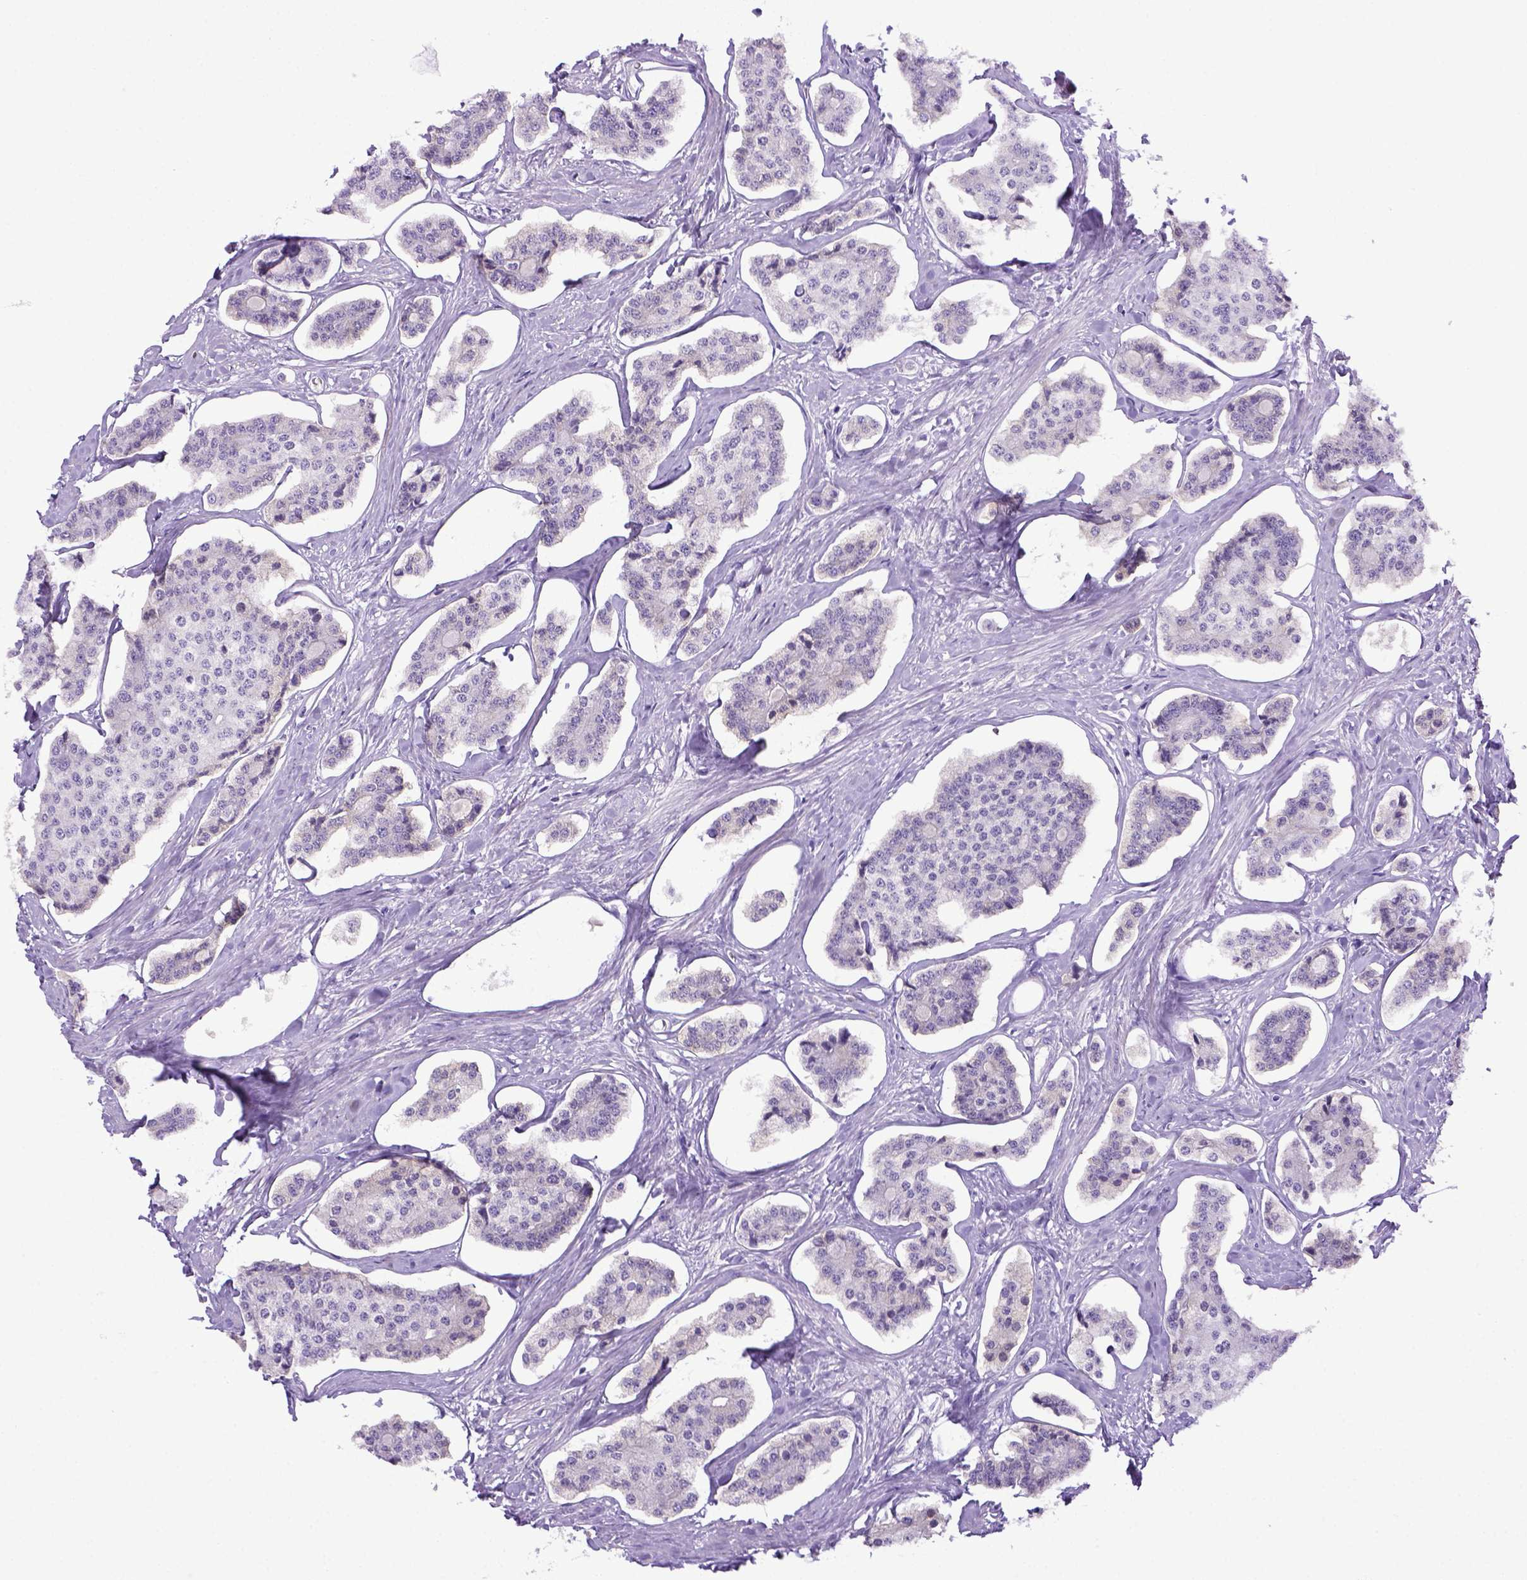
{"staining": {"intensity": "negative", "quantity": "none", "location": "none"}, "tissue": "carcinoid", "cell_type": "Tumor cells", "image_type": "cancer", "snomed": [{"axis": "morphology", "description": "Carcinoid, malignant, NOS"}, {"axis": "topography", "description": "Small intestine"}], "caption": "Immunohistochemistry photomicrograph of neoplastic tissue: malignant carcinoid stained with DAB reveals no significant protein staining in tumor cells.", "gene": "ITIH4", "patient": {"sex": "female", "age": 65}}